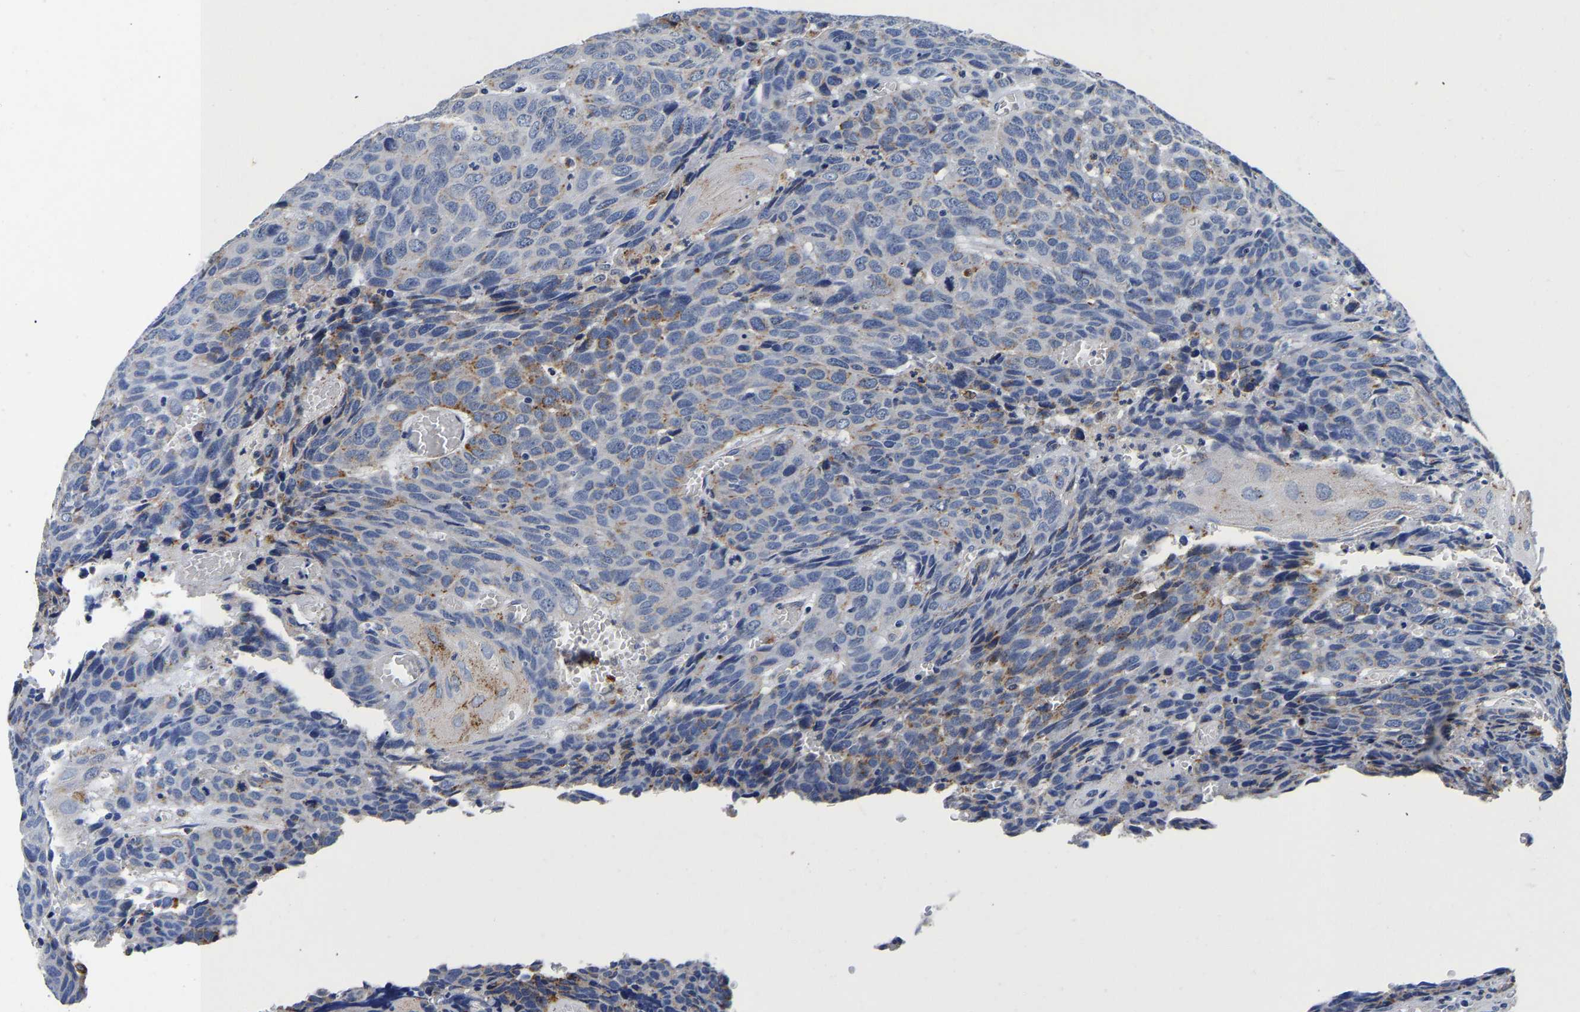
{"staining": {"intensity": "negative", "quantity": "none", "location": "none"}, "tissue": "head and neck cancer", "cell_type": "Tumor cells", "image_type": "cancer", "snomed": [{"axis": "morphology", "description": "Squamous cell carcinoma, NOS"}, {"axis": "topography", "description": "Head-Neck"}], "caption": "There is no significant staining in tumor cells of head and neck cancer (squamous cell carcinoma). The staining is performed using DAB (3,3'-diaminobenzidine) brown chromogen with nuclei counter-stained in using hematoxylin.", "gene": "GRN", "patient": {"sex": "male", "age": 66}}